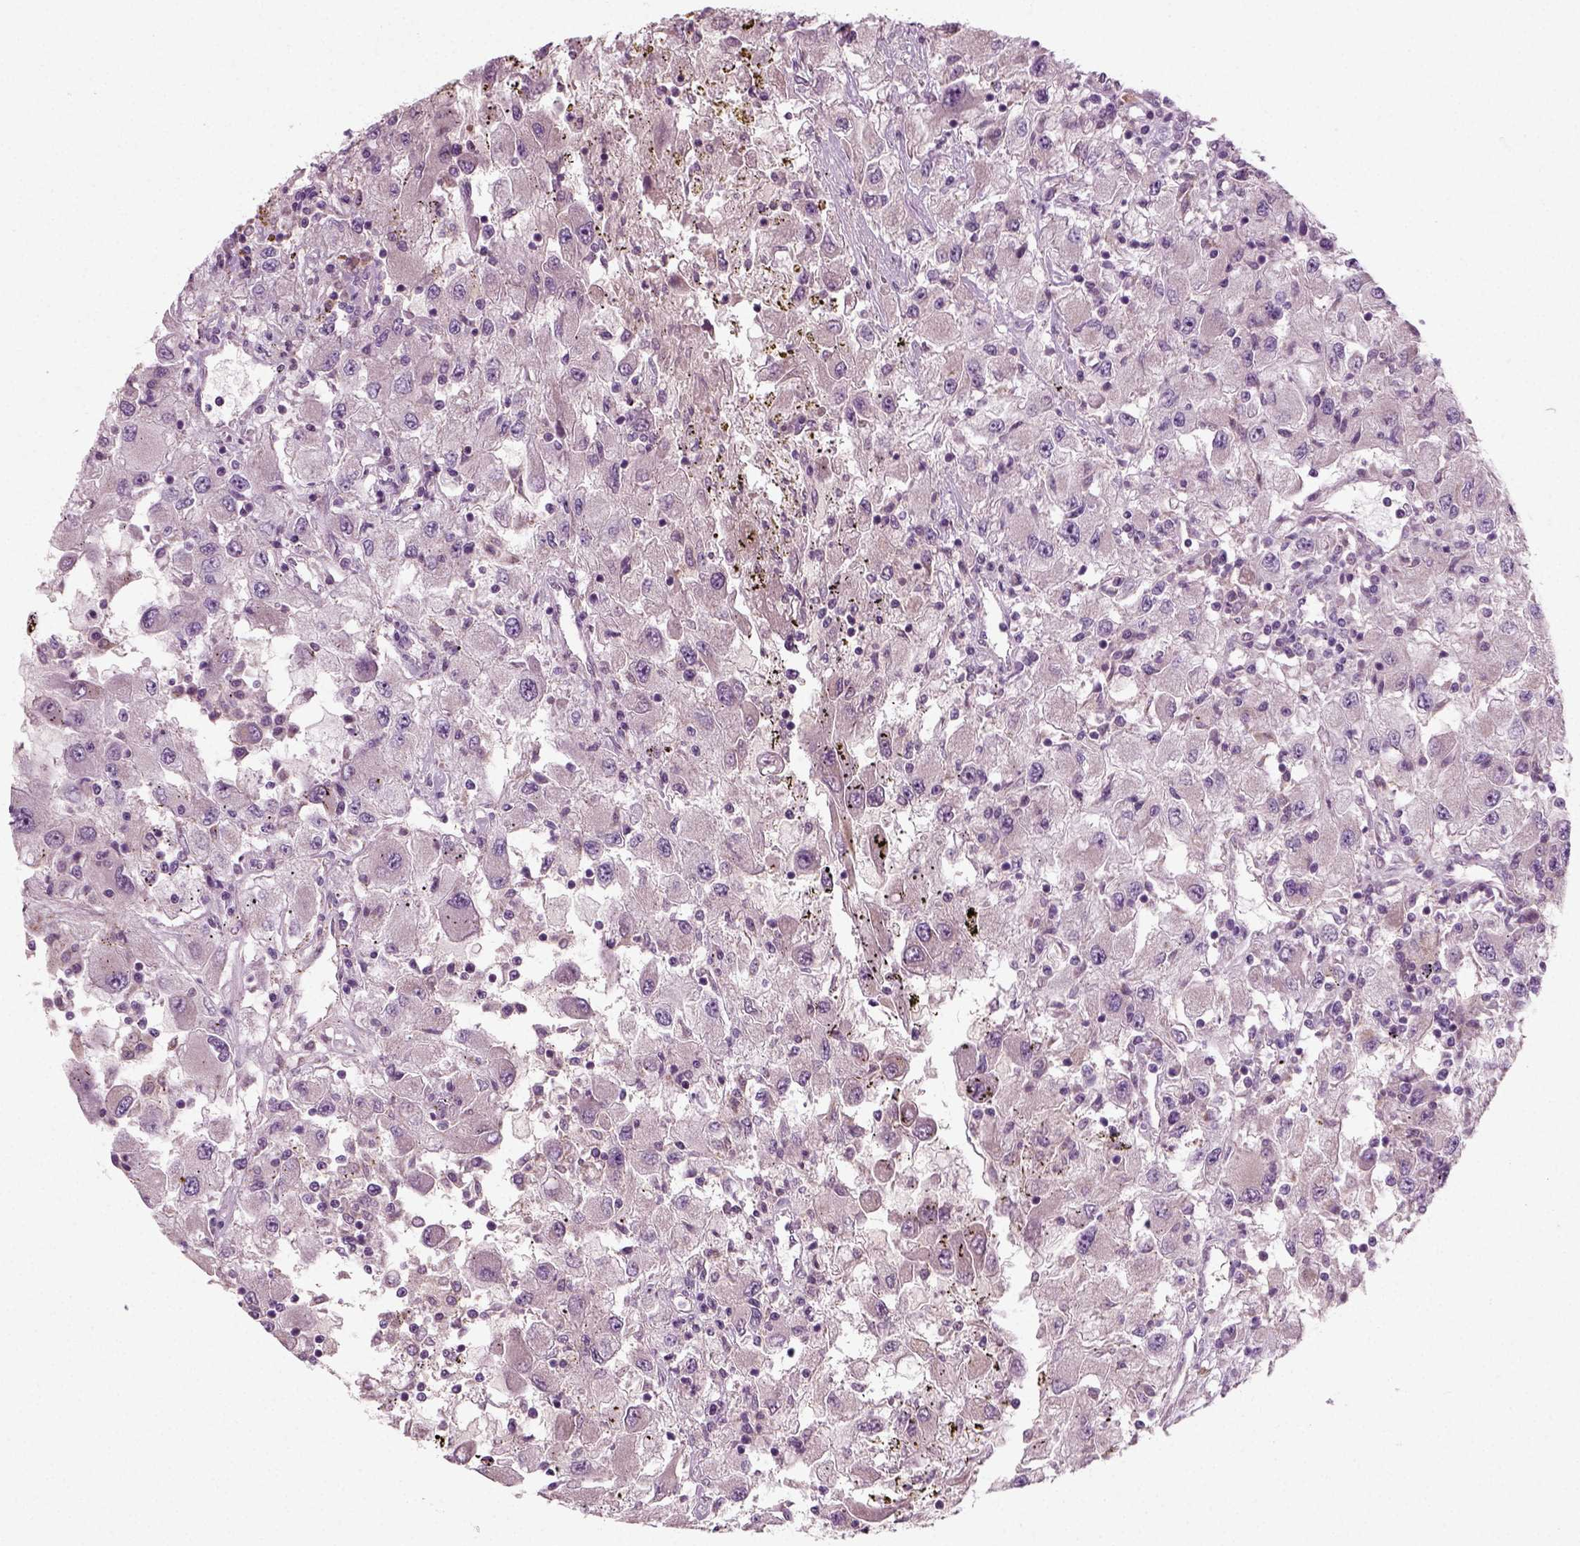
{"staining": {"intensity": "negative", "quantity": "none", "location": "none"}, "tissue": "renal cancer", "cell_type": "Tumor cells", "image_type": "cancer", "snomed": [{"axis": "morphology", "description": "Adenocarcinoma, NOS"}, {"axis": "topography", "description": "Kidney"}], "caption": "Renal cancer (adenocarcinoma) was stained to show a protein in brown. There is no significant positivity in tumor cells.", "gene": "RND2", "patient": {"sex": "female", "age": 67}}